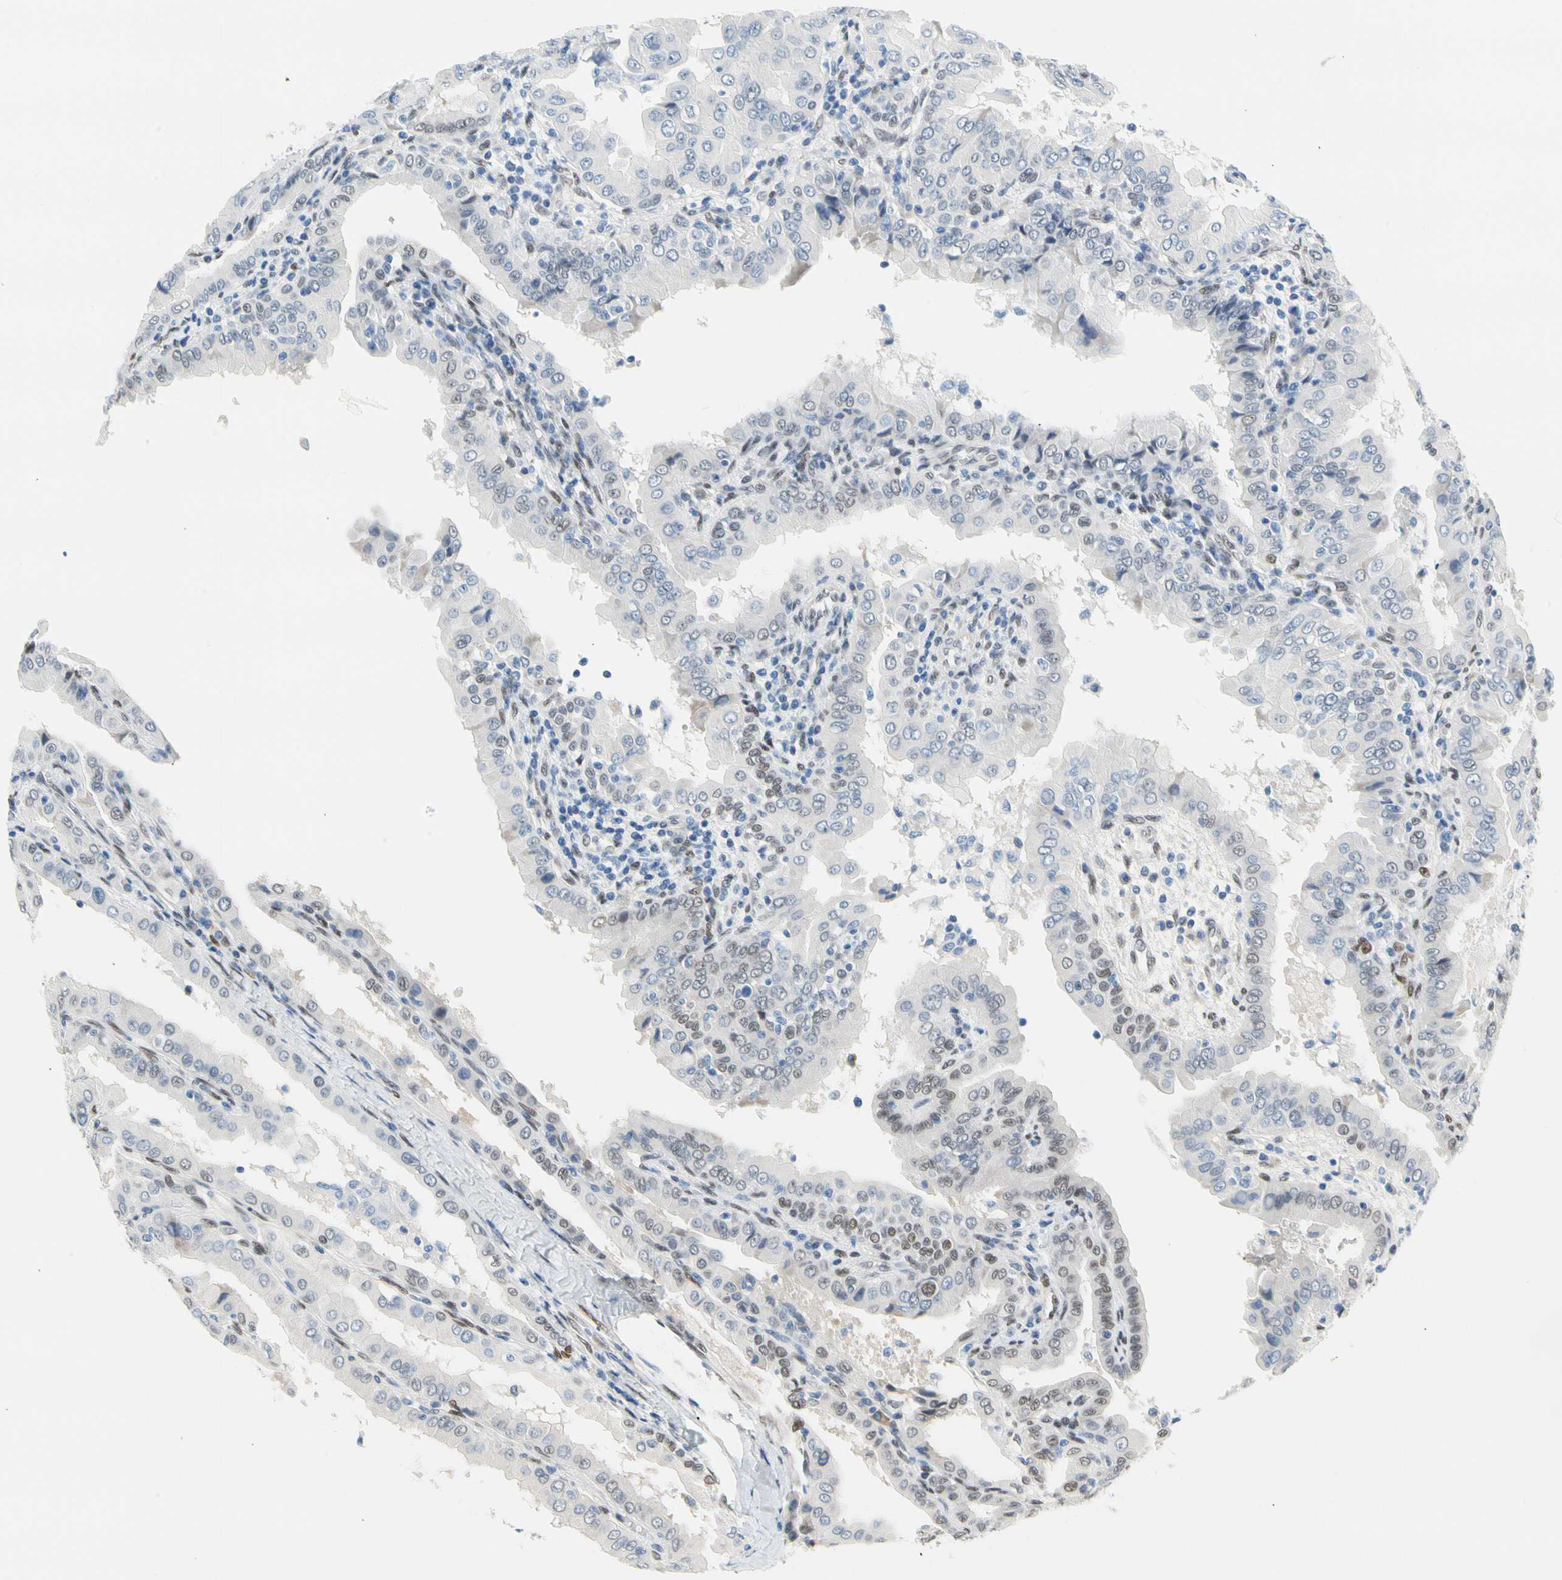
{"staining": {"intensity": "weak", "quantity": "<25%", "location": "nuclear"}, "tissue": "thyroid cancer", "cell_type": "Tumor cells", "image_type": "cancer", "snomed": [{"axis": "morphology", "description": "Papillary adenocarcinoma, NOS"}, {"axis": "topography", "description": "Thyroid gland"}], "caption": "Human thyroid cancer (papillary adenocarcinoma) stained for a protein using IHC shows no expression in tumor cells.", "gene": "NFIA", "patient": {"sex": "male", "age": 33}}